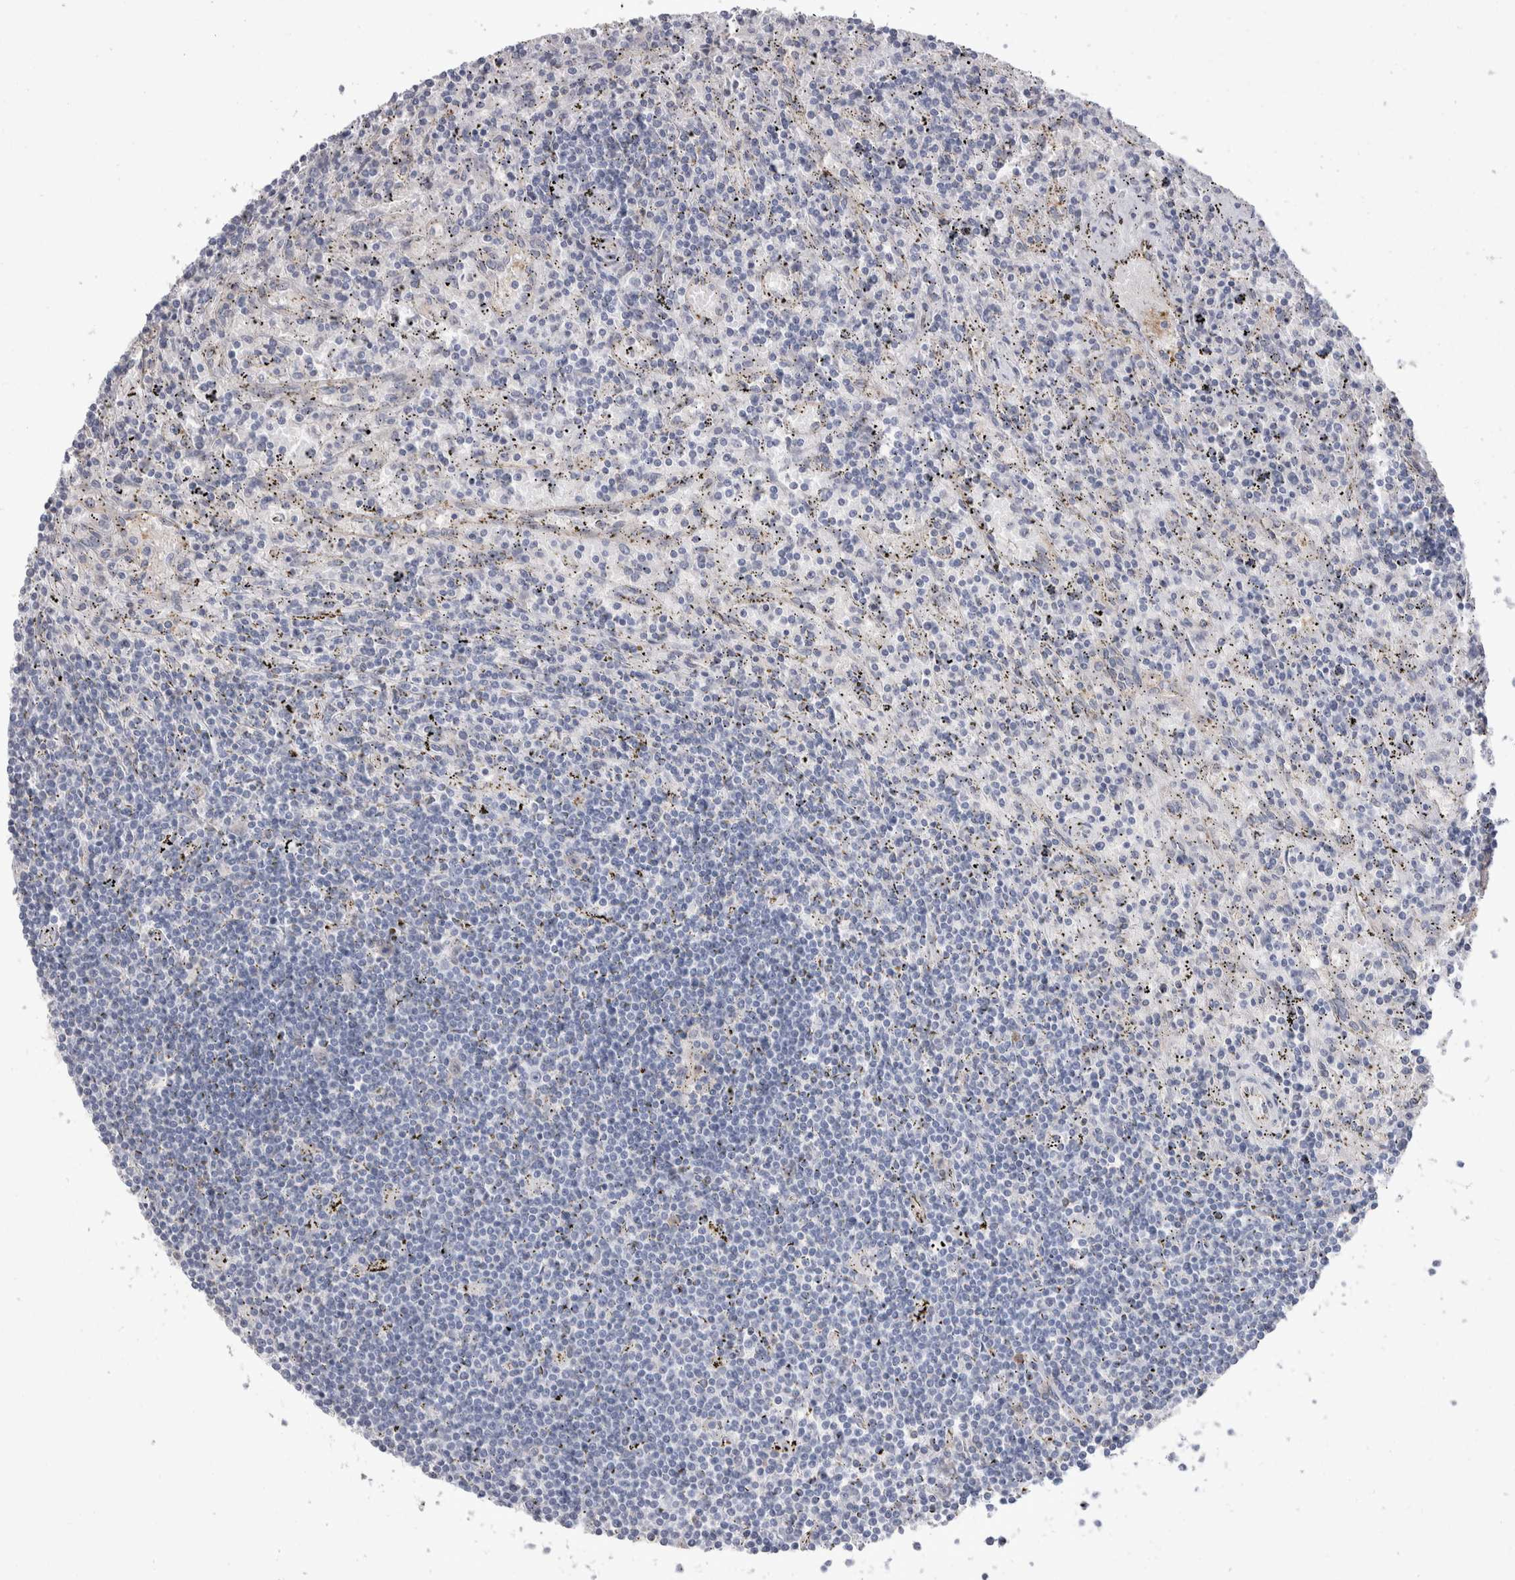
{"staining": {"intensity": "negative", "quantity": "none", "location": "none"}, "tissue": "lymphoma", "cell_type": "Tumor cells", "image_type": "cancer", "snomed": [{"axis": "morphology", "description": "Malignant lymphoma, non-Hodgkin's type, Low grade"}, {"axis": "topography", "description": "Spleen"}], "caption": "A photomicrograph of human lymphoma is negative for staining in tumor cells. Brightfield microscopy of immunohistochemistry (IHC) stained with DAB (brown) and hematoxylin (blue), captured at high magnification.", "gene": "GPHN", "patient": {"sex": "male", "age": 76}}